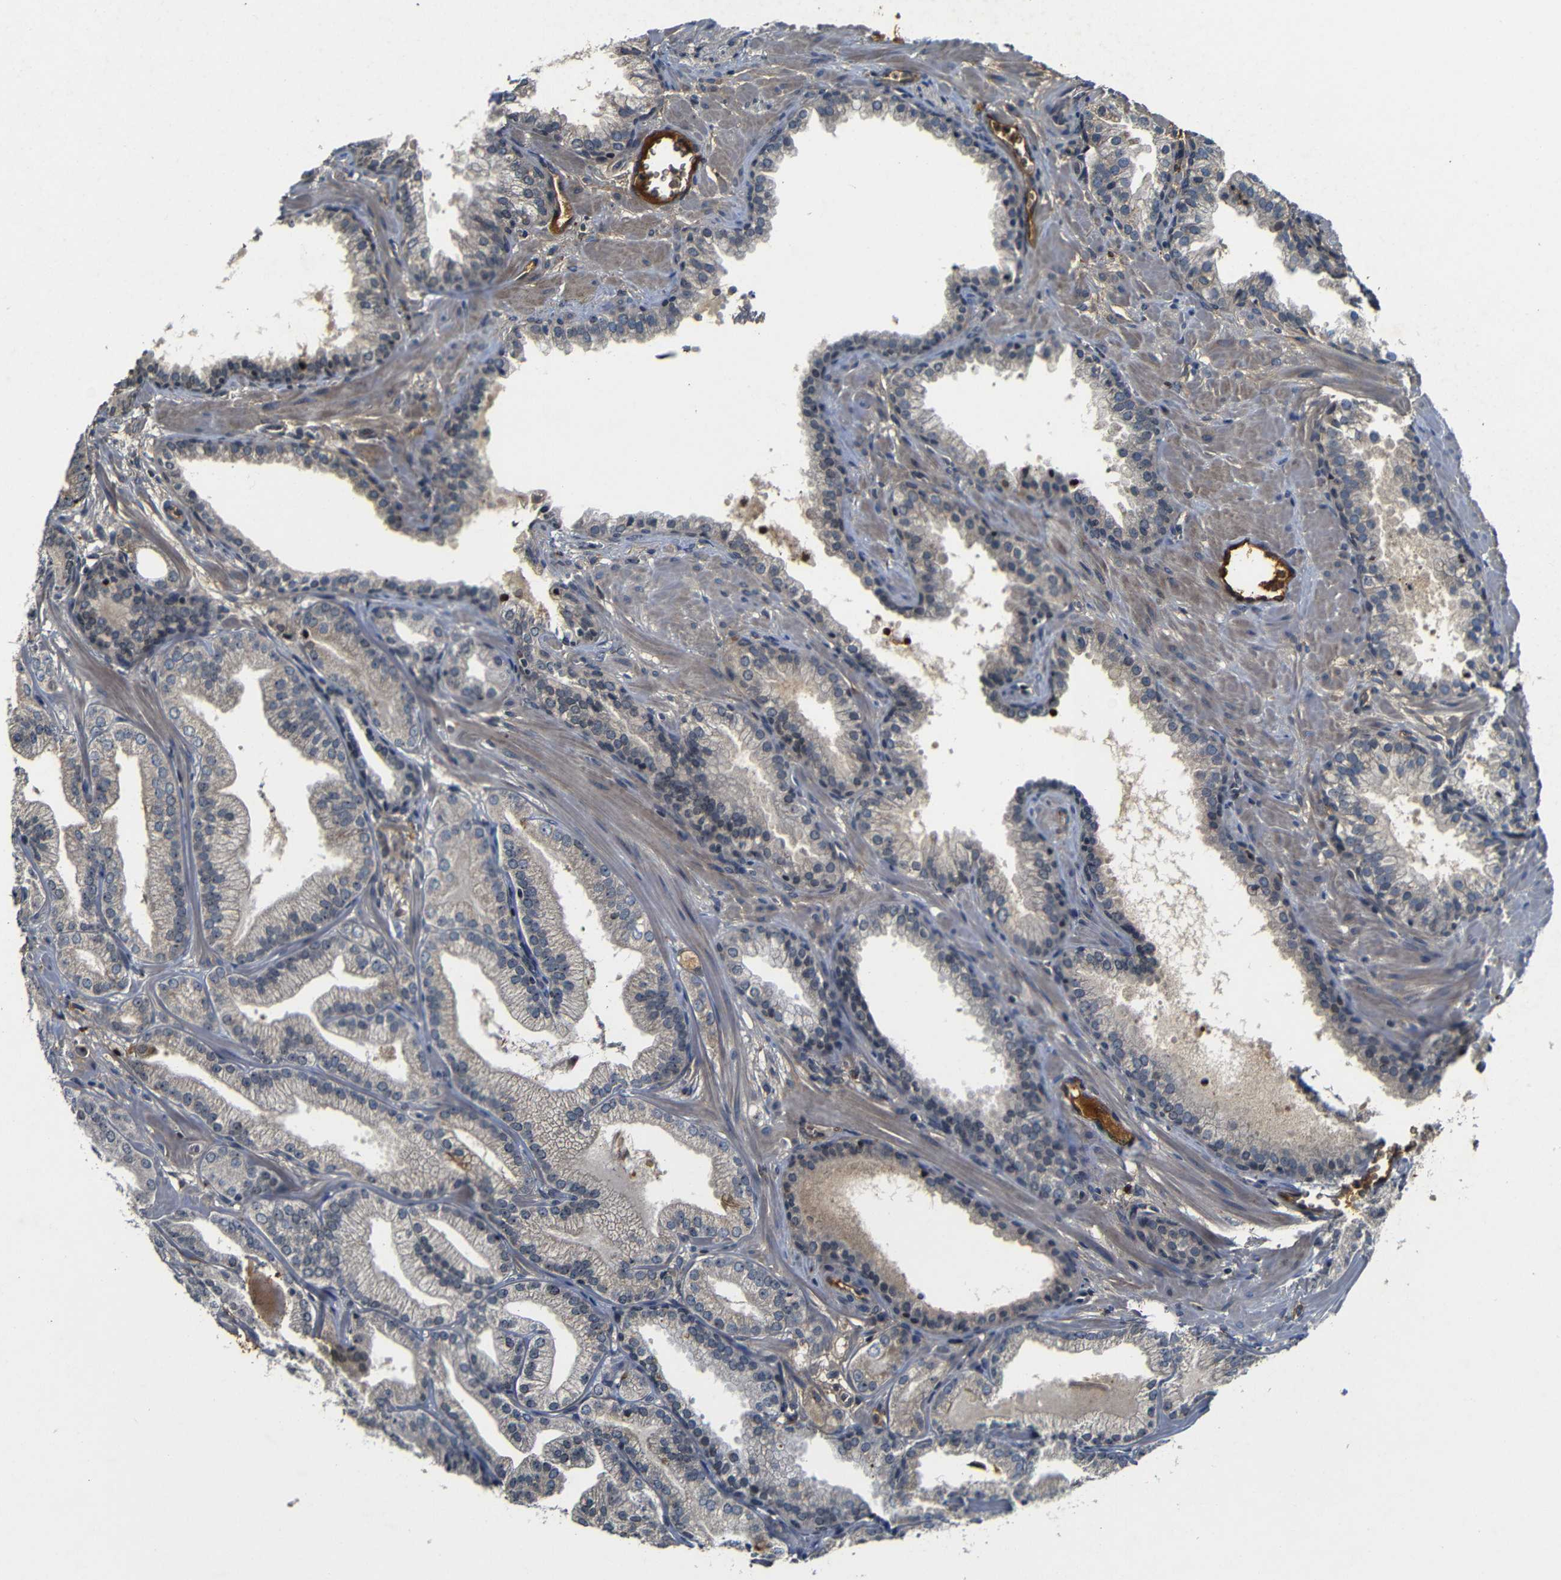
{"staining": {"intensity": "weak", "quantity": "25%-75%", "location": "nuclear"}, "tissue": "prostate cancer", "cell_type": "Tumor cells", "image_type": "cancer", "snomed": [{"axis": "morphology", "description": "Adenocarcinoma, Low grade"}, {"axis": "topography", "description": "Prostate"}], "caption": "Protein expression analysis of human low-grade adenocarcinoma (prostate) reveals weak nuclear staining in approximately 25%-75% of tumor cells.", "gene": "MYC", "patient": {"sex": "male", "age": 59}}